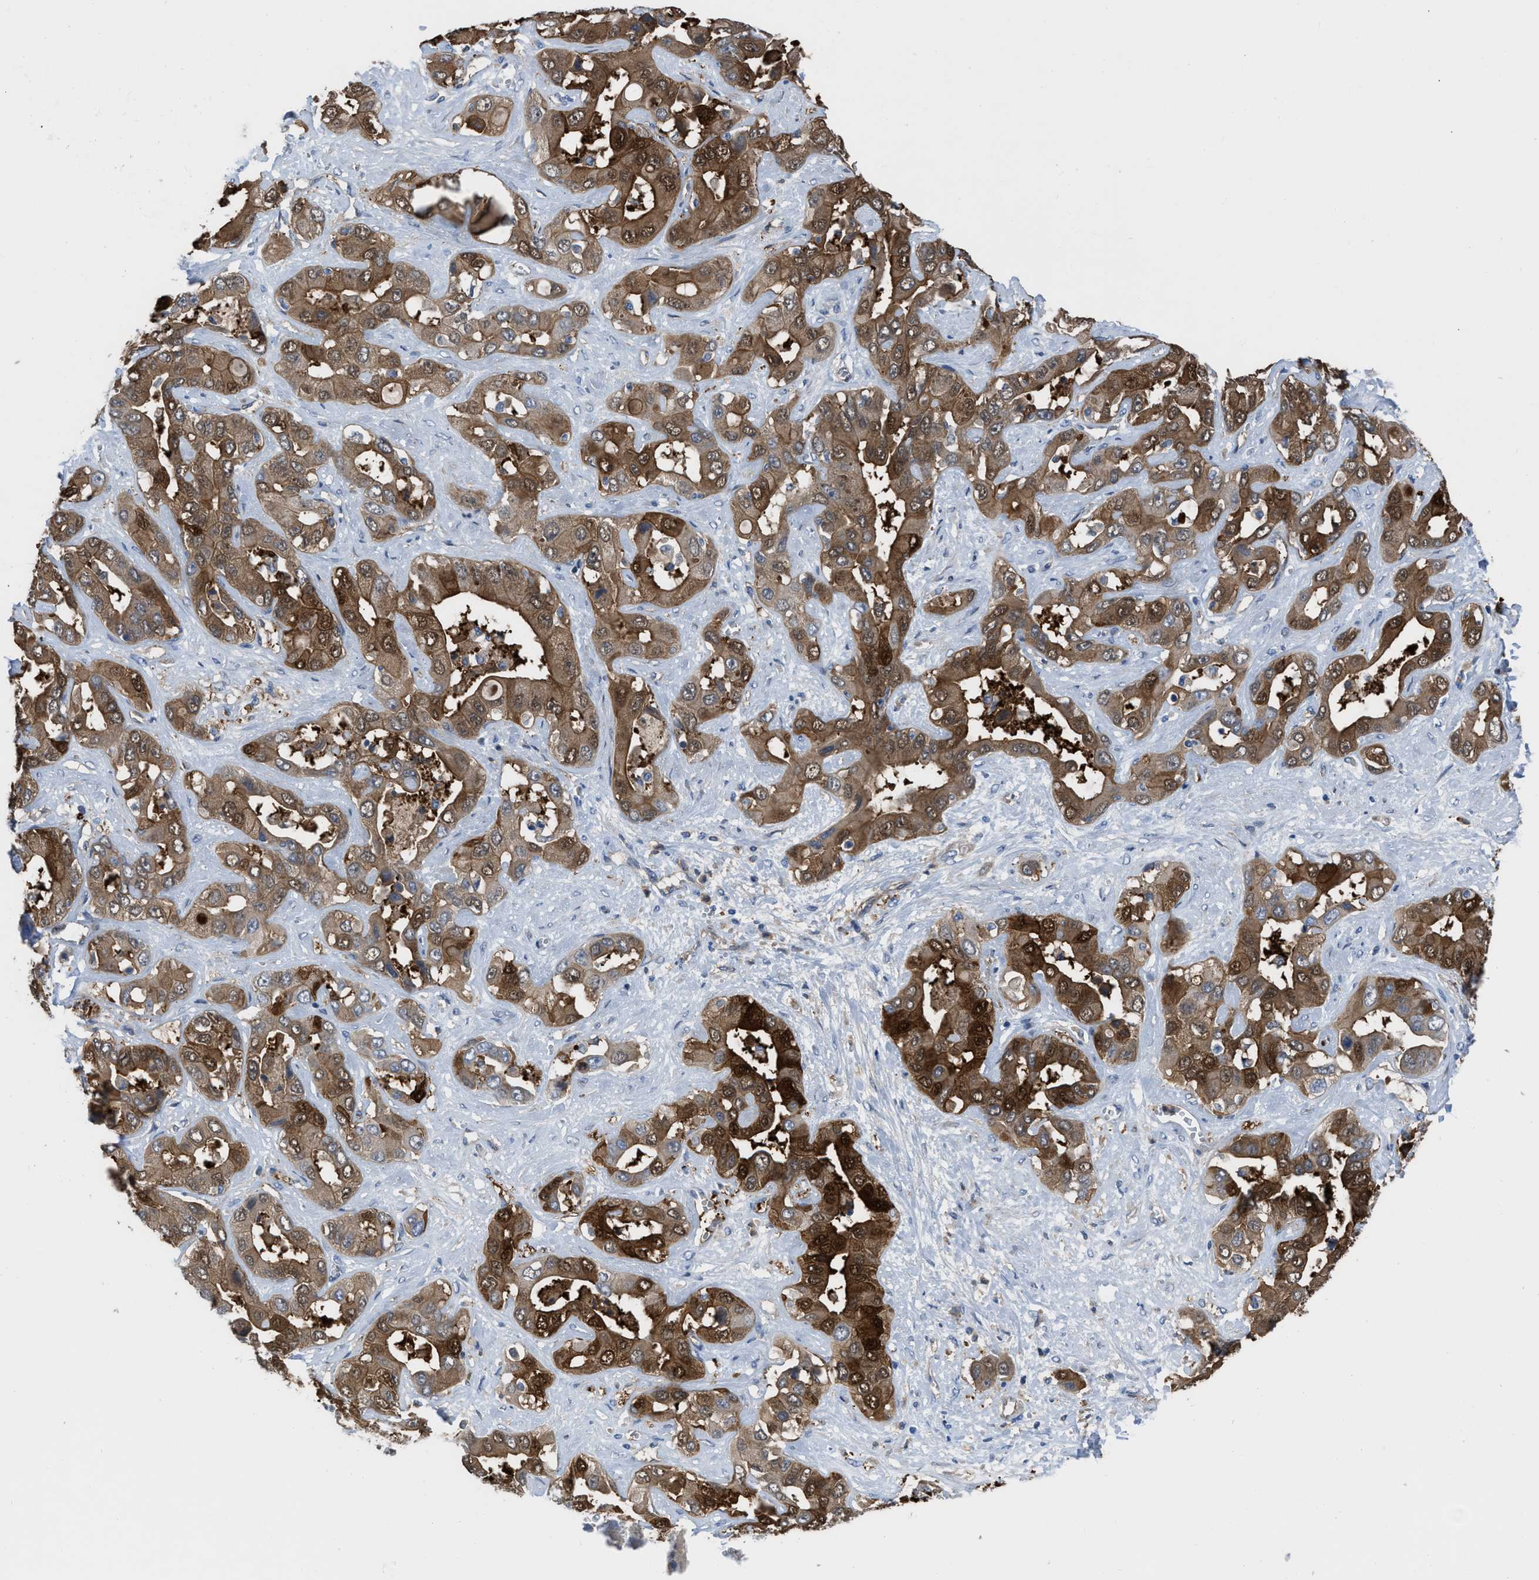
{"staining": {"intensity": "moderate", "quantity": ">75%", "location": "cytoplasmic/membranous,nuclear"}, "tissue": "liver cancer", "cell_type": "Tumor cells", "image_type": "cancer", "snomed": [{"axis": "morphology", "description": "Cholangiocarcinoma"}, {"axis": "topography", "description": "Liver"}], "caption": "Liver cancer was stained to show a protein in brown. There is medium levels of moderate cytoplasmic/membranous and nuclear staining in about >75% of tumor cells. (brown staining indicates protein expression, while blue staining denotes nuclei).", "gene": "TRIOBP", "patient": {"sex": "female", "age": 52}}